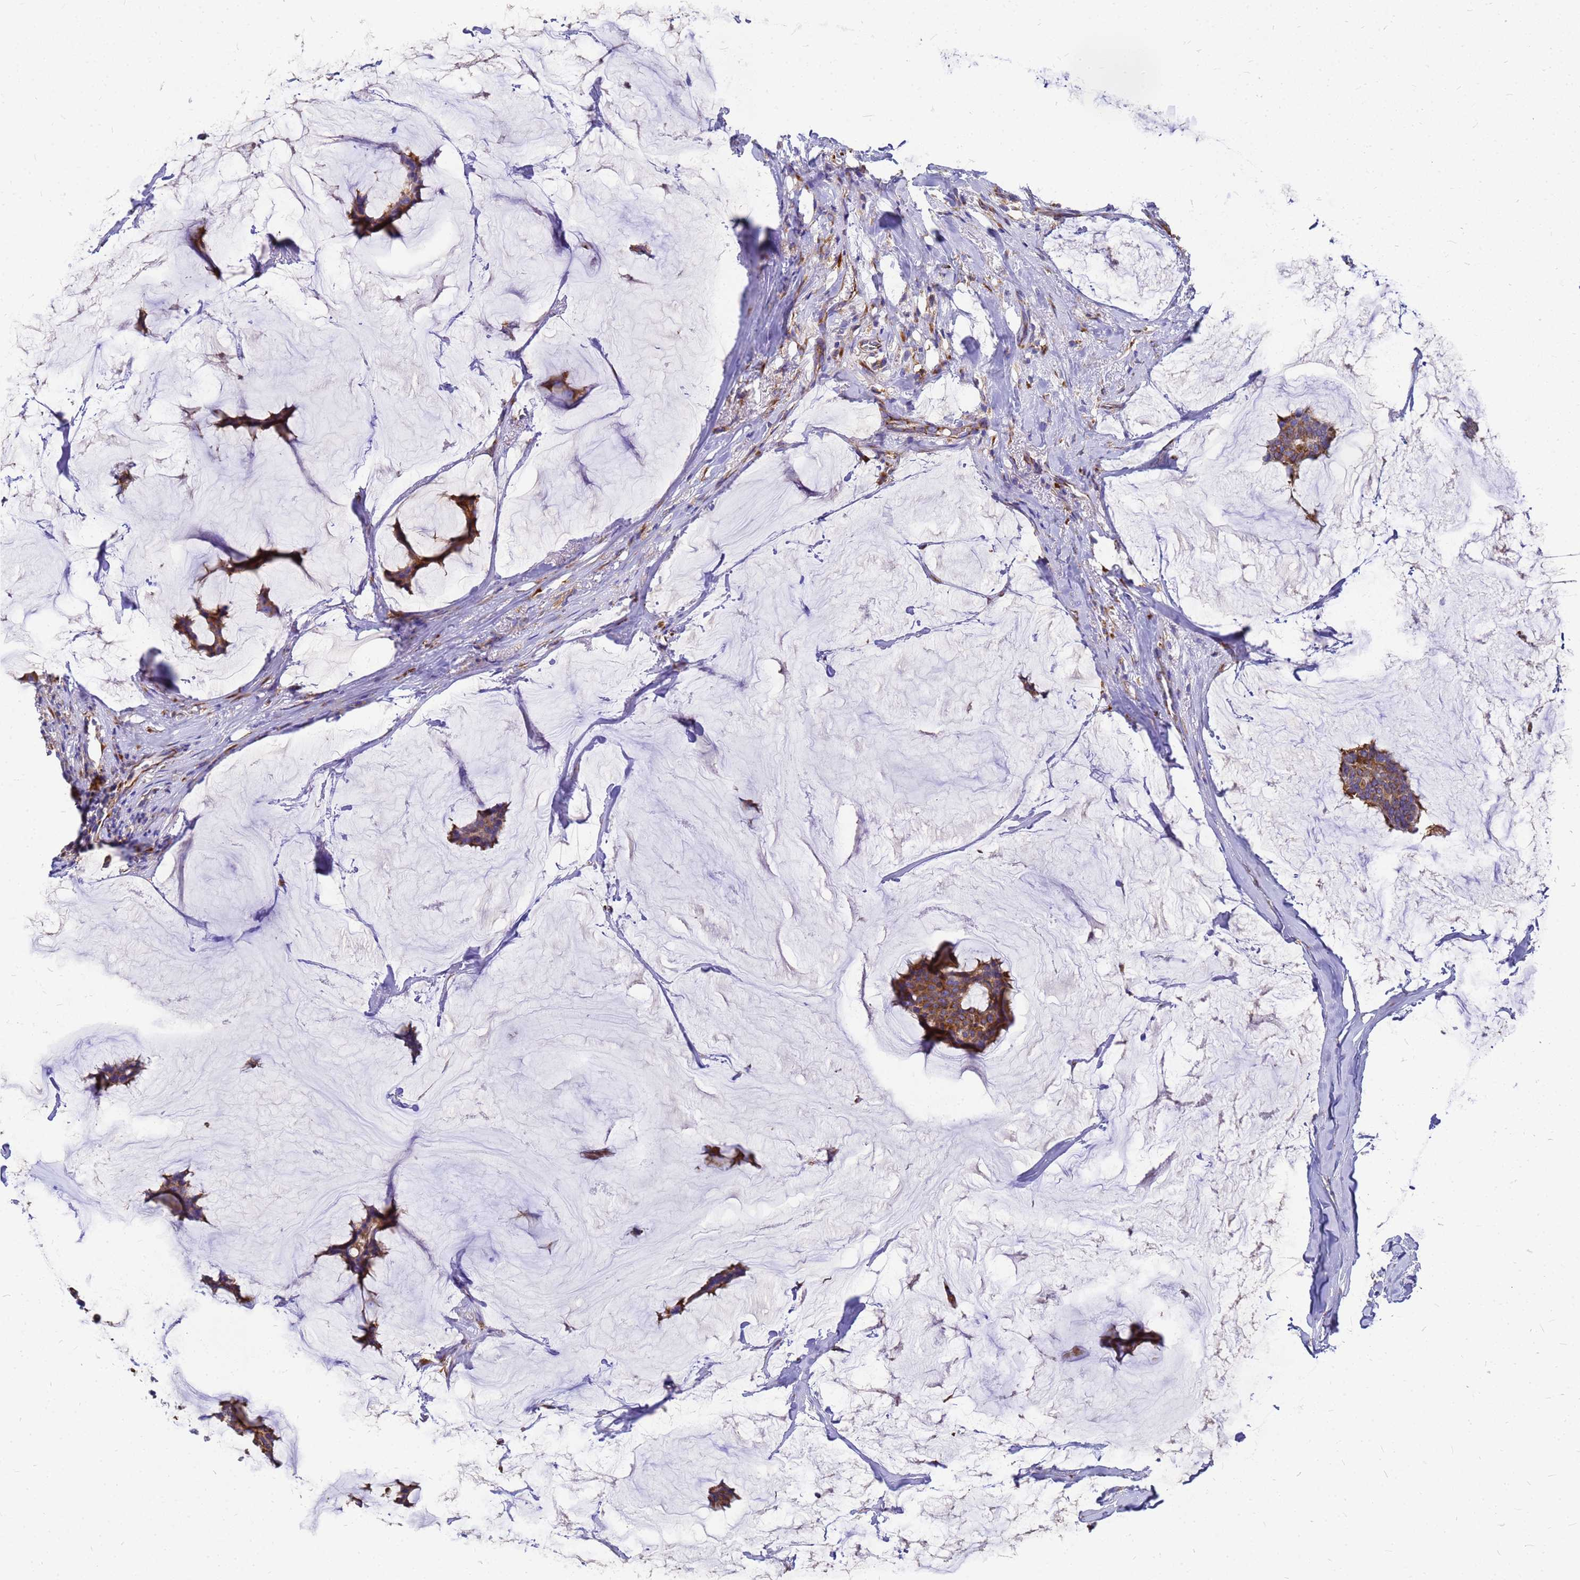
{"staining": {"intensity": "strong", "quantity": ">75%", "location": "cytoplasmic/membranous"}, "tissue": "breast cancer", "cell_type": "Tumor cells", "image_type": "cancer", "snomed": [{"axis": "morphology", "description": "Duct carcinoma"}, {"axis": "topography", "description": "Breast"}], "caption": "DAB (3,3'-diaminobenzidine) immunohistochemical staining of breast cancer displays strong cytoplasmic/membranous protein positivity in about >75% of tumor cells. (brown staining indicates protein expression, while blue staining denotes nuclei).", "gene": "EEF1D", "patient": {"sex": "female", "age": 93}}